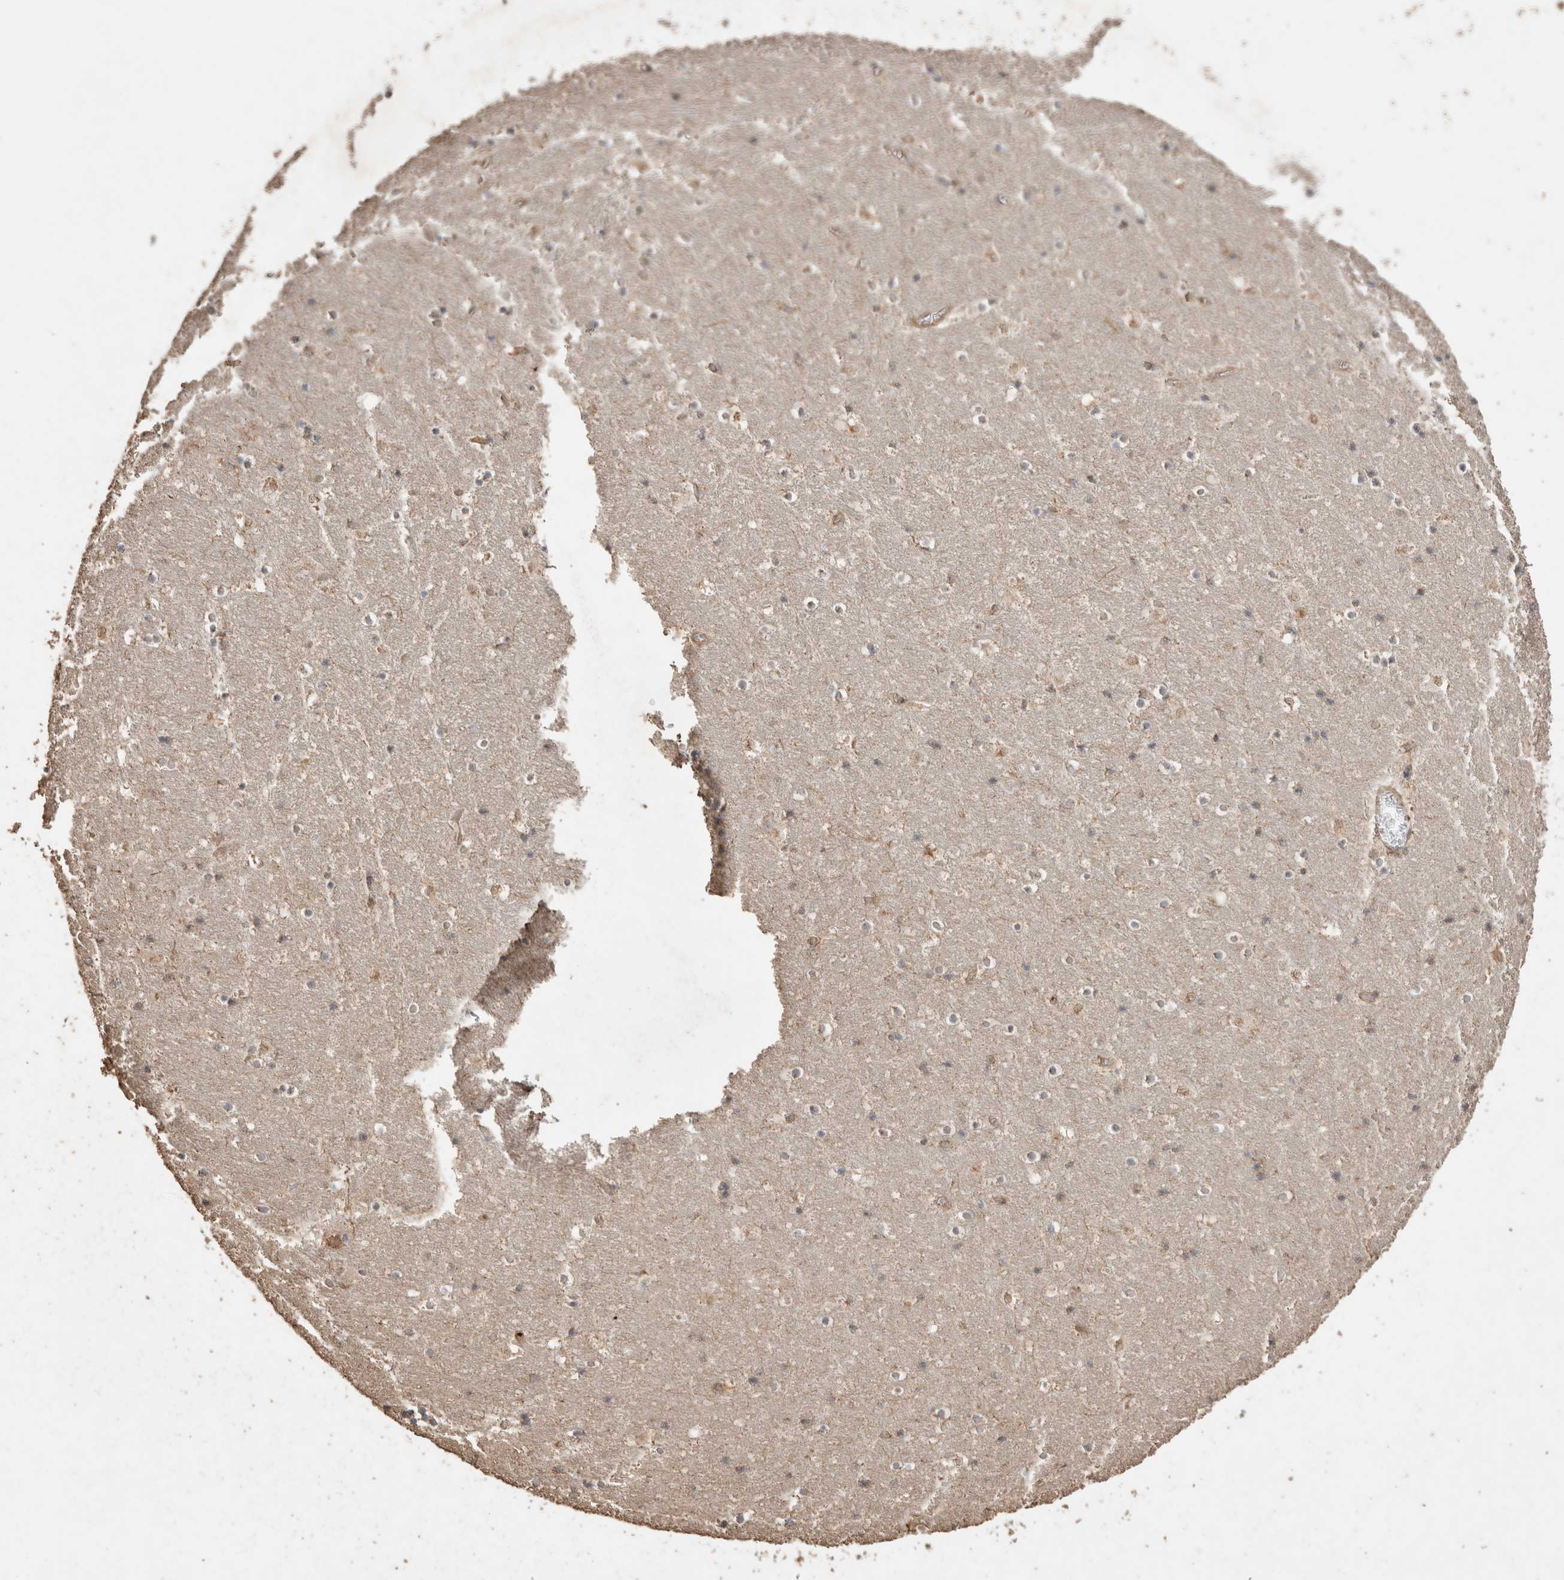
{"staining": {"intensity": "negative", "quantity": "none", "location": "none"}, "tissue": "hippocampus", "cell_type": "Glial cells", "image_type": "normal", "snomed": [{"axis": "morphology", "description": "Normal tissue, NOS"}, {"axis": "topography", "description": "Hippocampus"}], "caption": "Human hippocampus stained for a protein using immunohistochemistry displays no expression in glial cells.", "gene": "SNX31", "patient": {"sex": "male", "age": 45}}